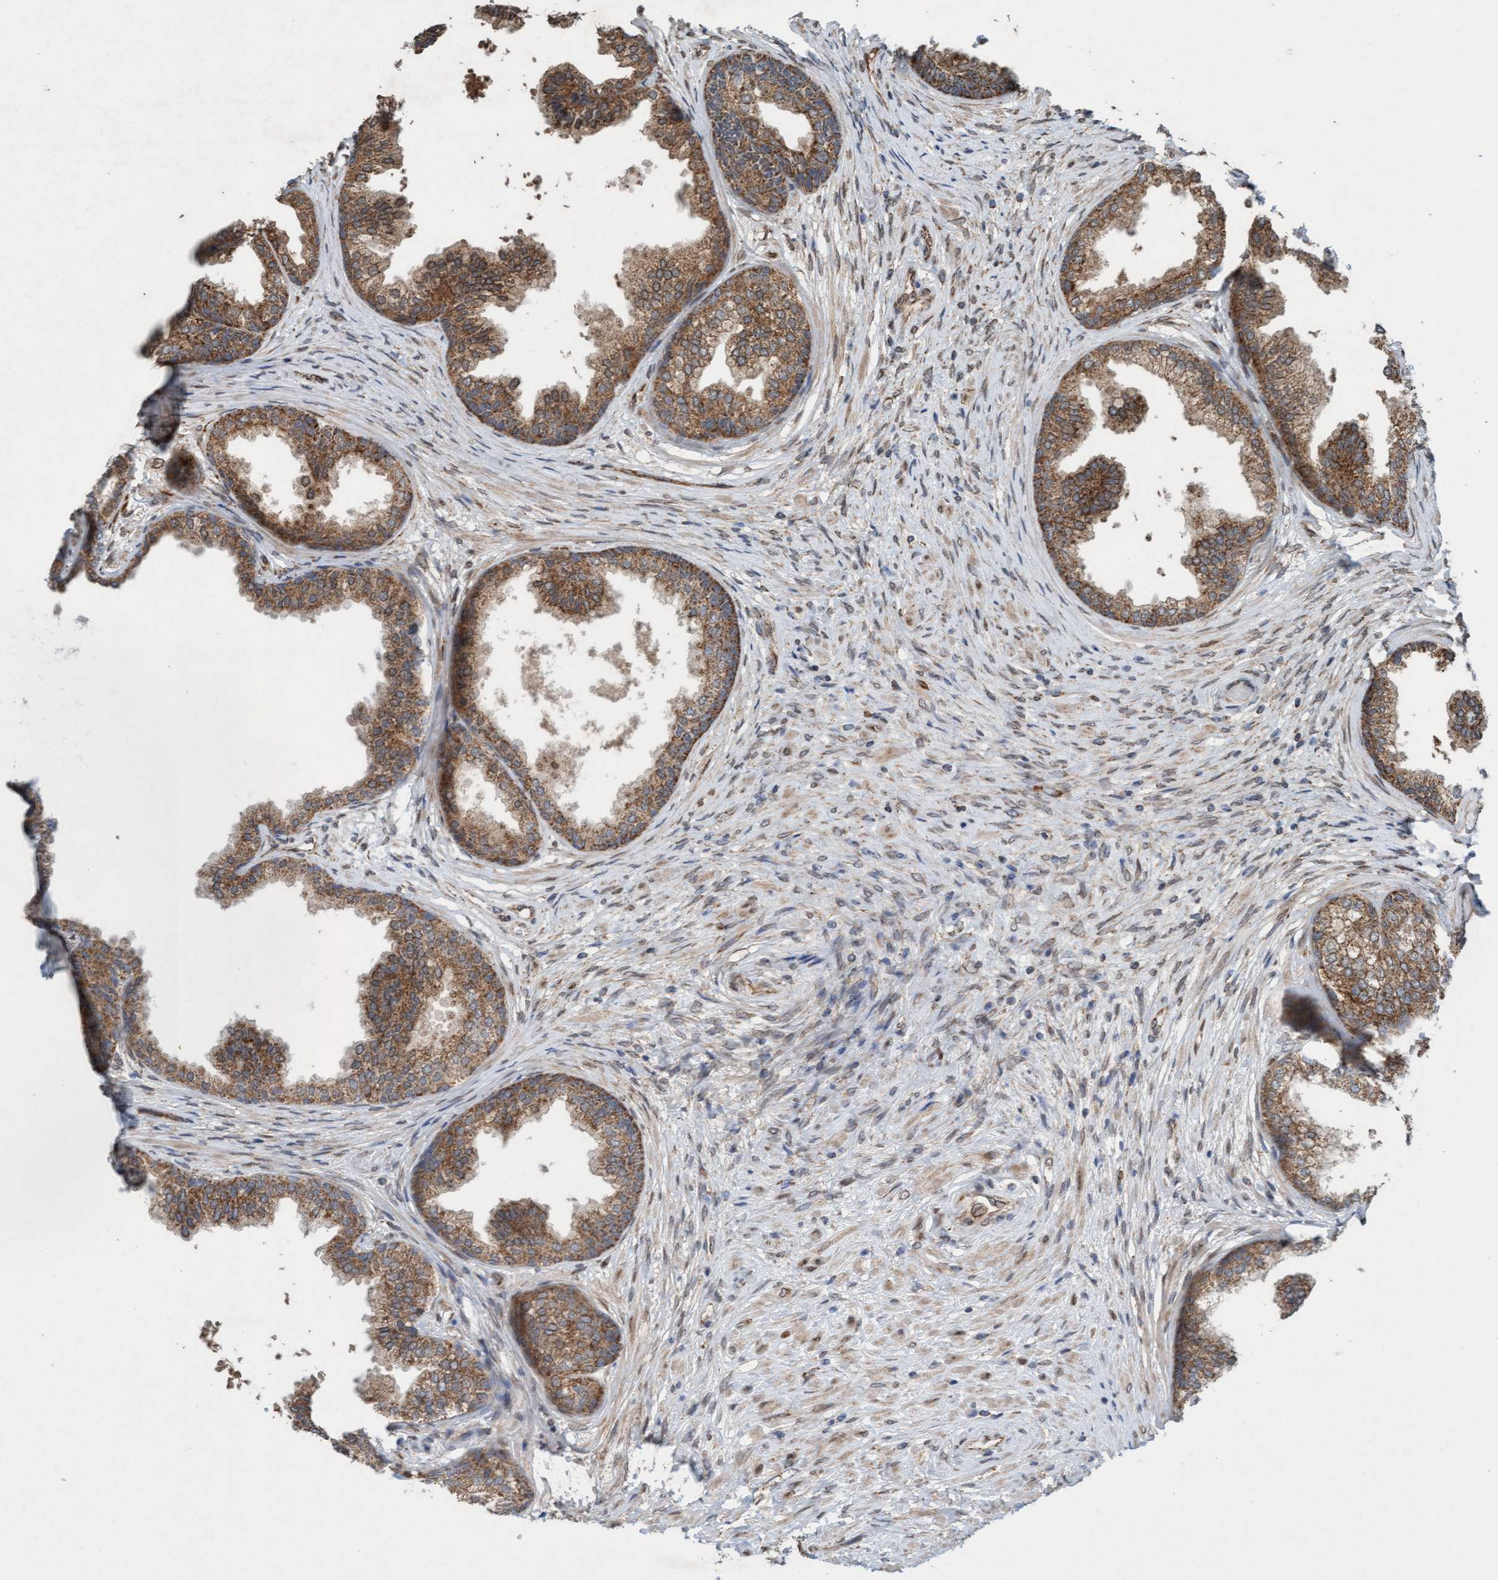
{"staining": {"intensity": "moderate", "quantity": ">75%", "location": "cytoplasmic/membranous"}, "tissue": "prostate", "cell_type": "Glandular cells", "image_type": "normal", "snomed": [{"axis": "morphology", "description": "Normal tissue, NOS"}, {"axis": "topography", "description": "Prostate"}], "caption": "Moderate cytoplasmic/membranous staining is identified in approximately >75% of glandular cells in unremarkable prostate.", "gene": "MRPS23", "patient": {"sex": "male", "age": 76}}